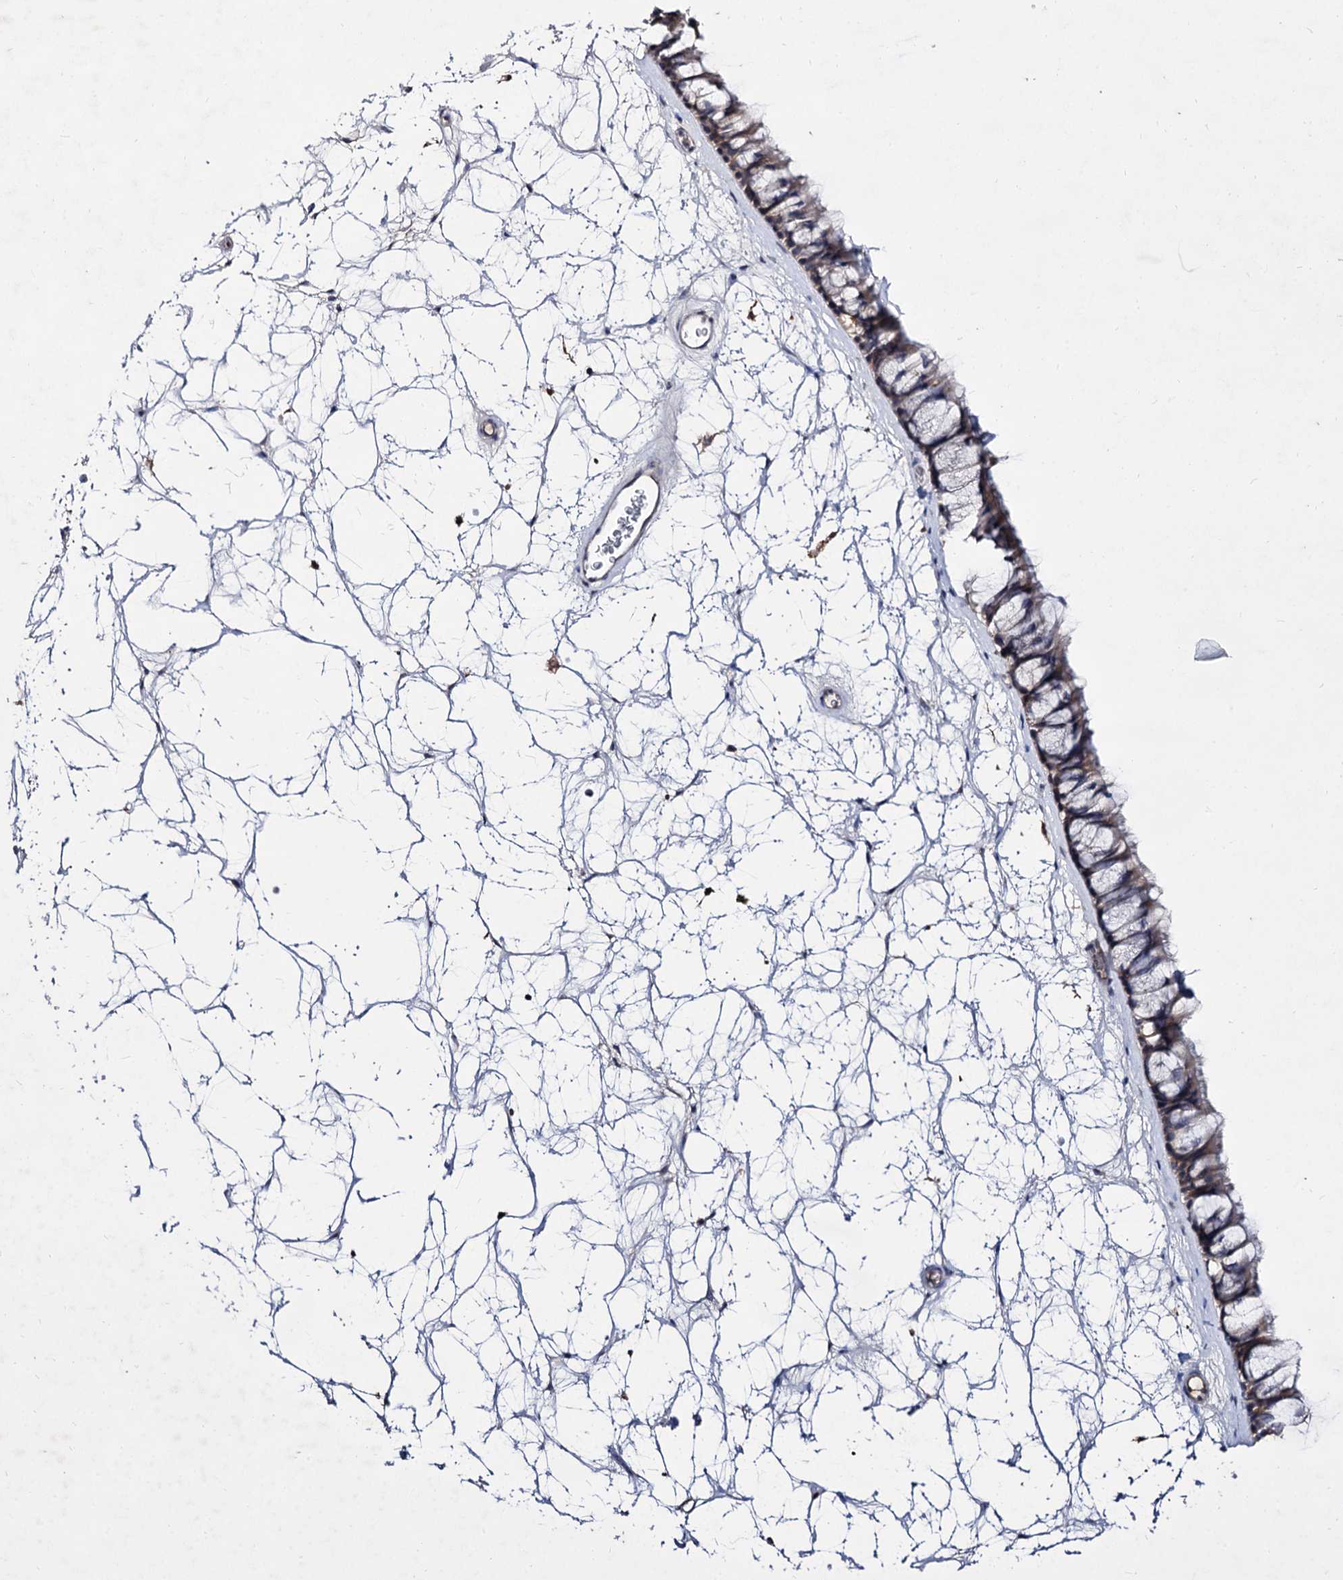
{"staining": {"intensity": "negative", "quantity": "none", "location": "none"}, "tissue": "nasopharynx", "cell_type": "Respiratory epithelial cells", "image_type": "normal", "snomed": [{"axis": "morphology", "description": "Normal tissue, NOS"}, {"axis": "topography", "description": "Nasopharynx"}], "caption": "Immunohistochemistry (IHC) micrograph of normal nasopharynx: nasopharynx stained with DAB (3,3'-diaminobenzidine) shows no significant protein expression in respiratory epithelial cells.", "gene": "ACTR6", "patient": {"sex": "male", "age": 64}}